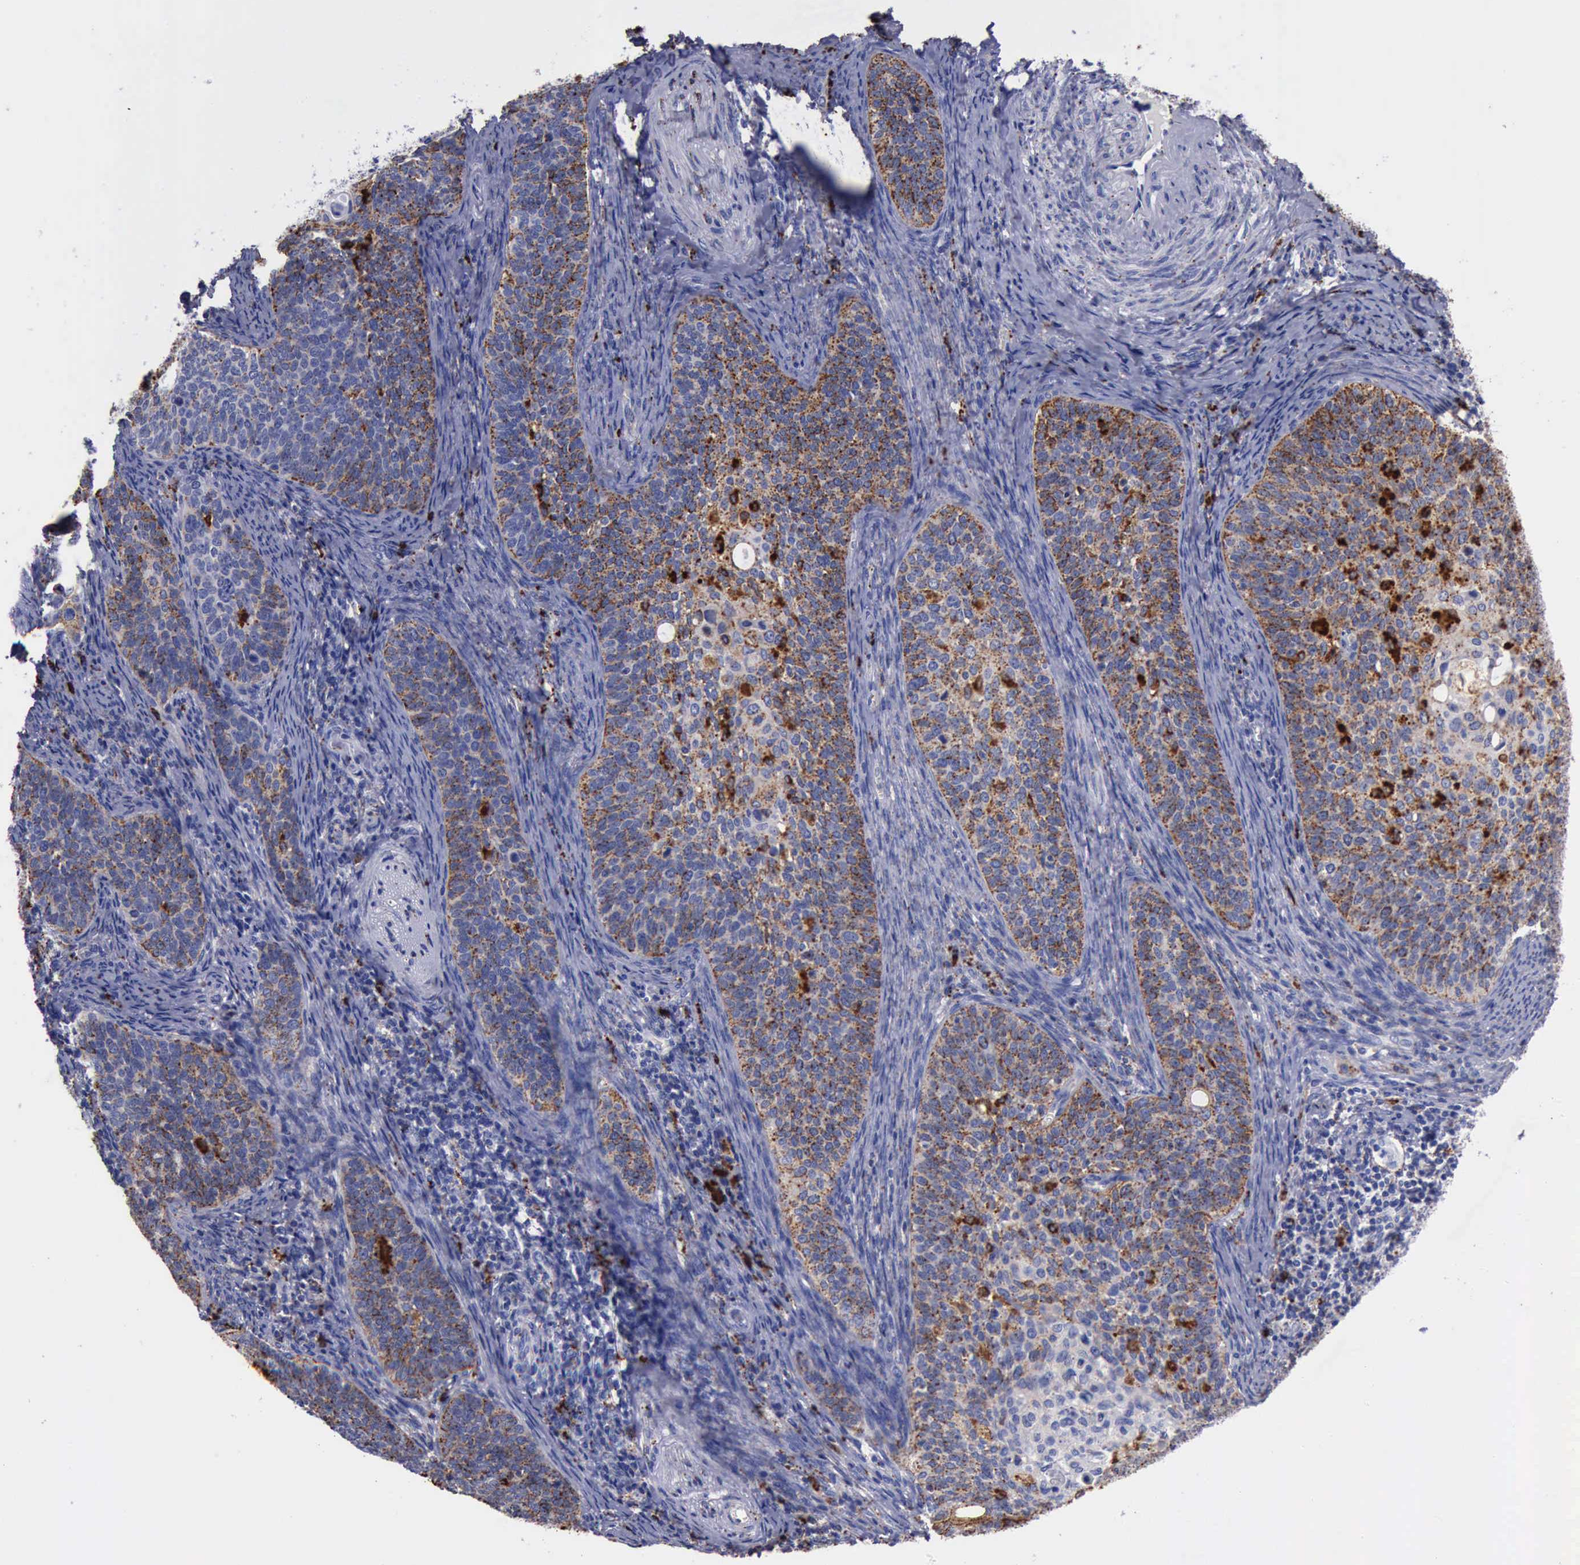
{"staining": {"intensity": "moderate", "quantity": ">75%", "location": "cytoplasmic/membranous"}, "tissue": "cervical cancer", "cell_type": "Tumor cells", "image_type": "cancer", "snomed": [{"axis": "morphology", "description": "Squamous cell carcinoma, NOS"}, {"axis": "topography", "description": "Cervix"}], "caption": "IHC image of neoplastic tissue: human cervical cancer stained using immunohistochemistry displays medium levels of moderate protein expression localized specifically in the cytoplasmic/membranous of tumor cells, appearing as a cytoplasmic/membranous brown color.", "gene": "CTSD", "patient": {"sex": "female", "age": 33}}